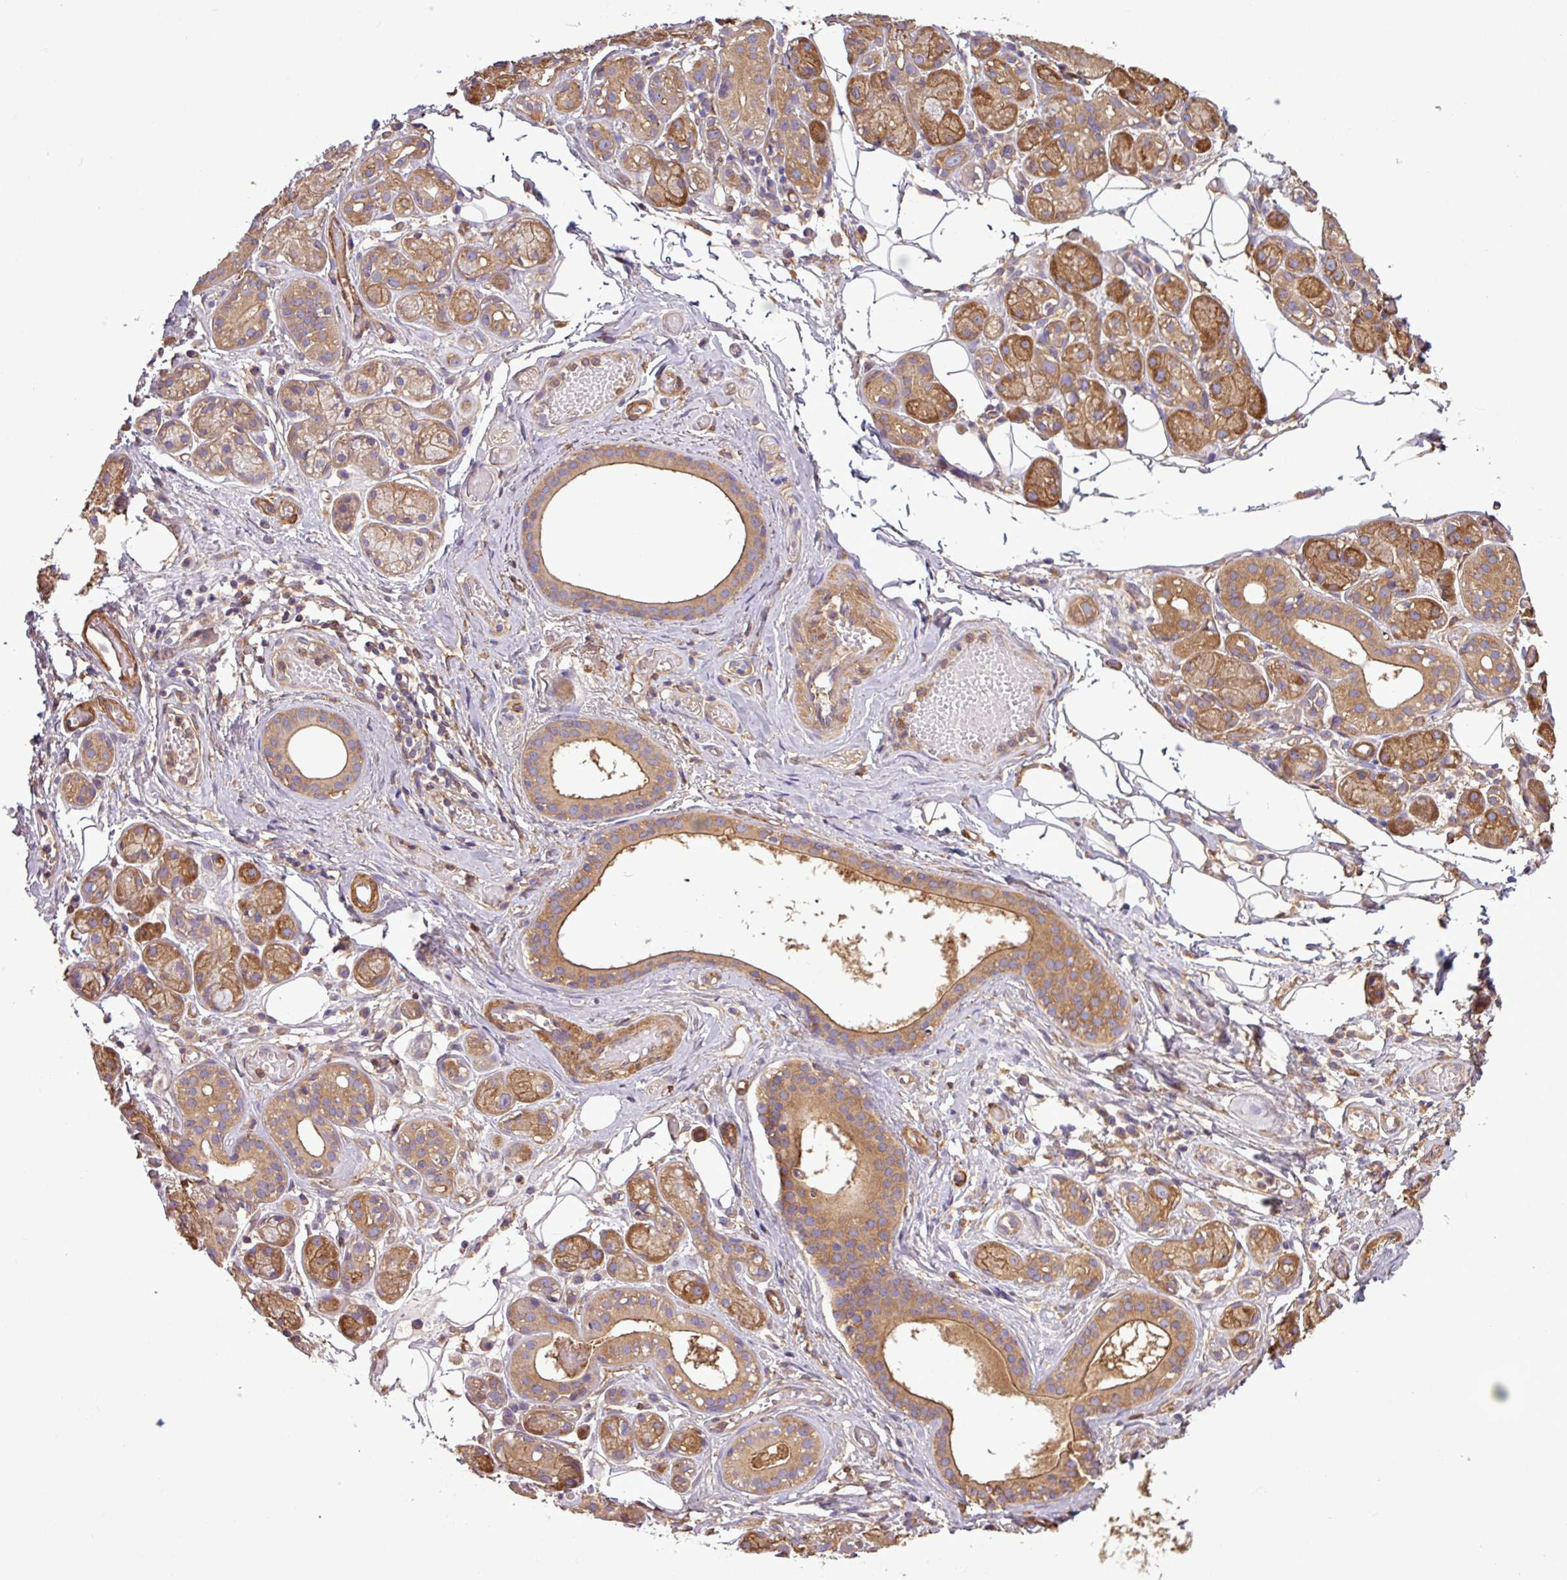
{"staining": {"intensity": "moderate", "quantity": ">75%", "location": "cytoplasmic/membranous"}, "tissue": "salivary gland", "cell_type": "Glandular cells", "image_type": "normal", "snomed": [{"axis": "morphology", "description": "Normal tissue, NOS"}, {"axis": "topography", "description": "Salivary gland"}], "caption": "The micrograph shows staining of normal salivary gland, revealing moderate cytoplasmic/membranous protein staining (brown color) within glandular cells.", "gene": "PACSIN2", "patient": {"sex": "male", "age": 82}}